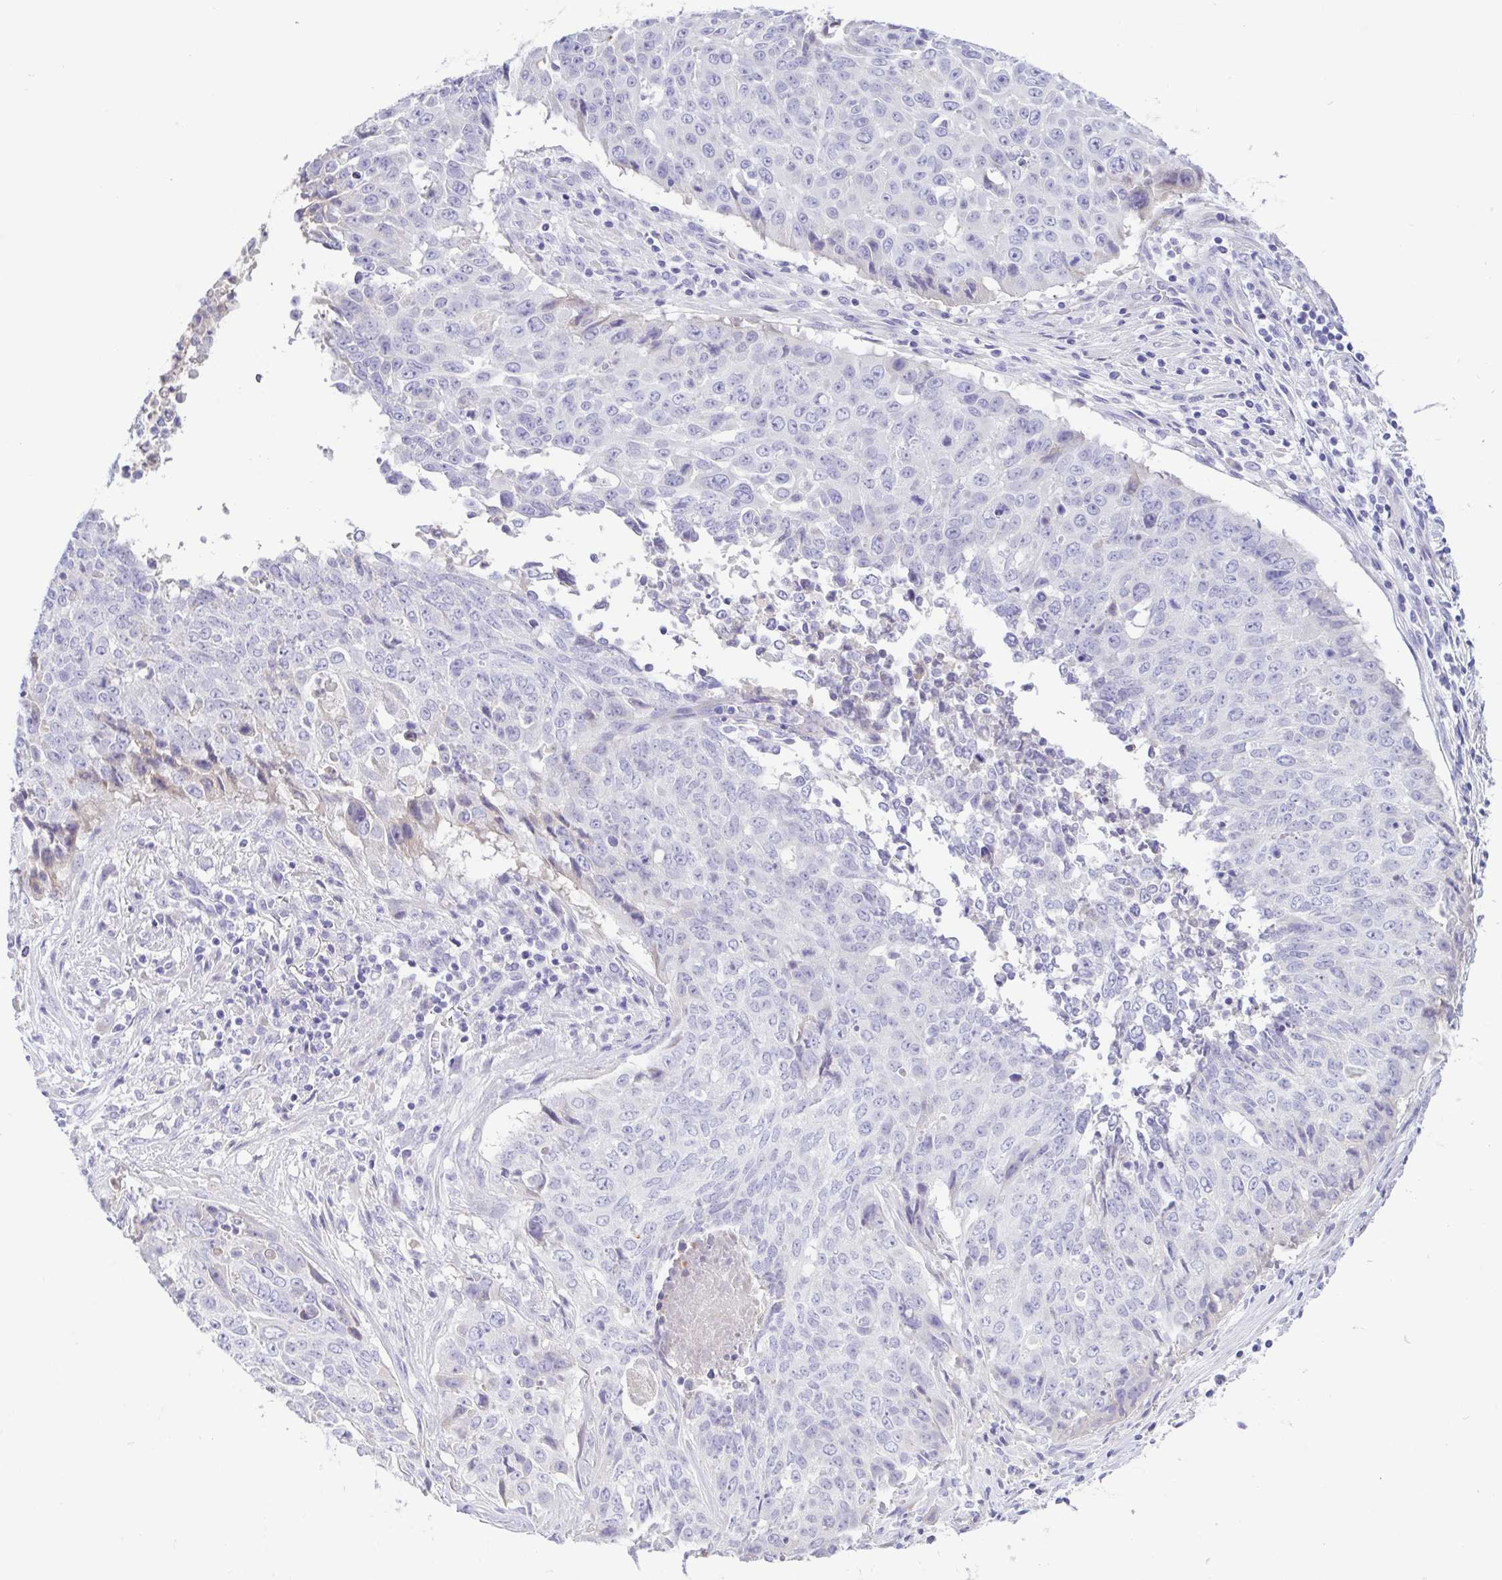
{"staining": {"intensity": "negative", "quantity": "none", "location": "none"}, "tissue": "lung cancer", "cell_type": "Tumor cells", "image_type": "cancer", "snomed": [{"axis": "morphology", "description": "Normal tissue, NOS"}, {"axis": "morphology", "description": "Squamous cell carcinoma, NOS"}, {"axis": "topography", "description": "Bronchus"}, {"axis": "topography", "description": "Lung"}], "caption": "DAB immunohistochemical staining of human lung cancer displays no significant staining in tumor cells.", "gene": "A1BG", "patient": {"sex": "male", "age": 64}}